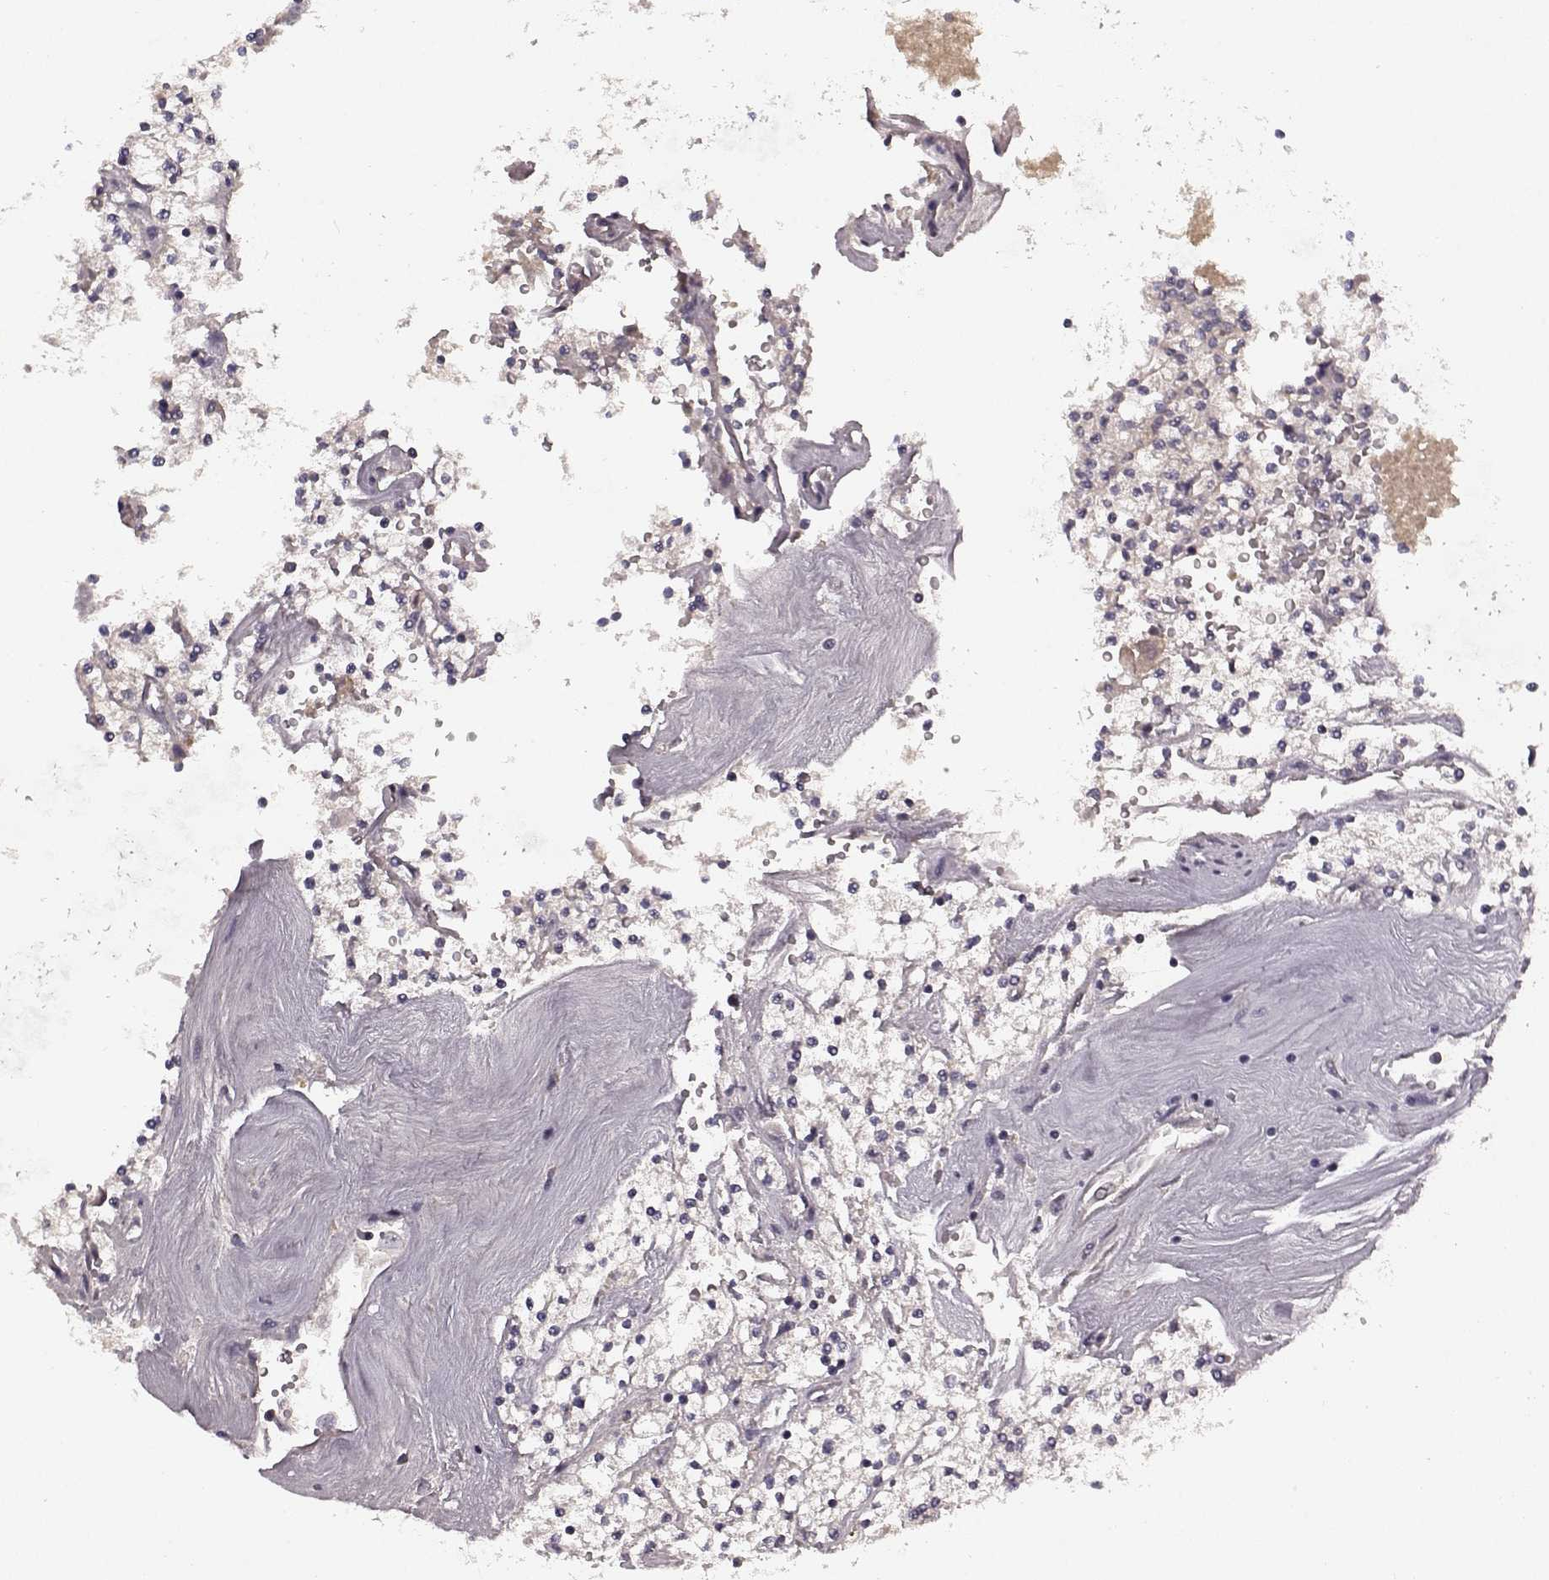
{"staining": {"intensity": "negative", "quantity": "none", "location": "none"}, "tissue": "renal cancer", "cell_type": "Tumor cells", "image_type": "cancer", "snomed": [{"axis": "morphology", "description": "Adenocarcinoma, NOS"}, {"axis": "topography", "description": "Kidney"}], "caption": "High power microscopy micrograph of an IHC micrograph of adenocarcinoma (renal), revealing no significant staining in tumor cells.", "gene": "SLC22A18", "patient": {"sex": "male", "age": 80}}